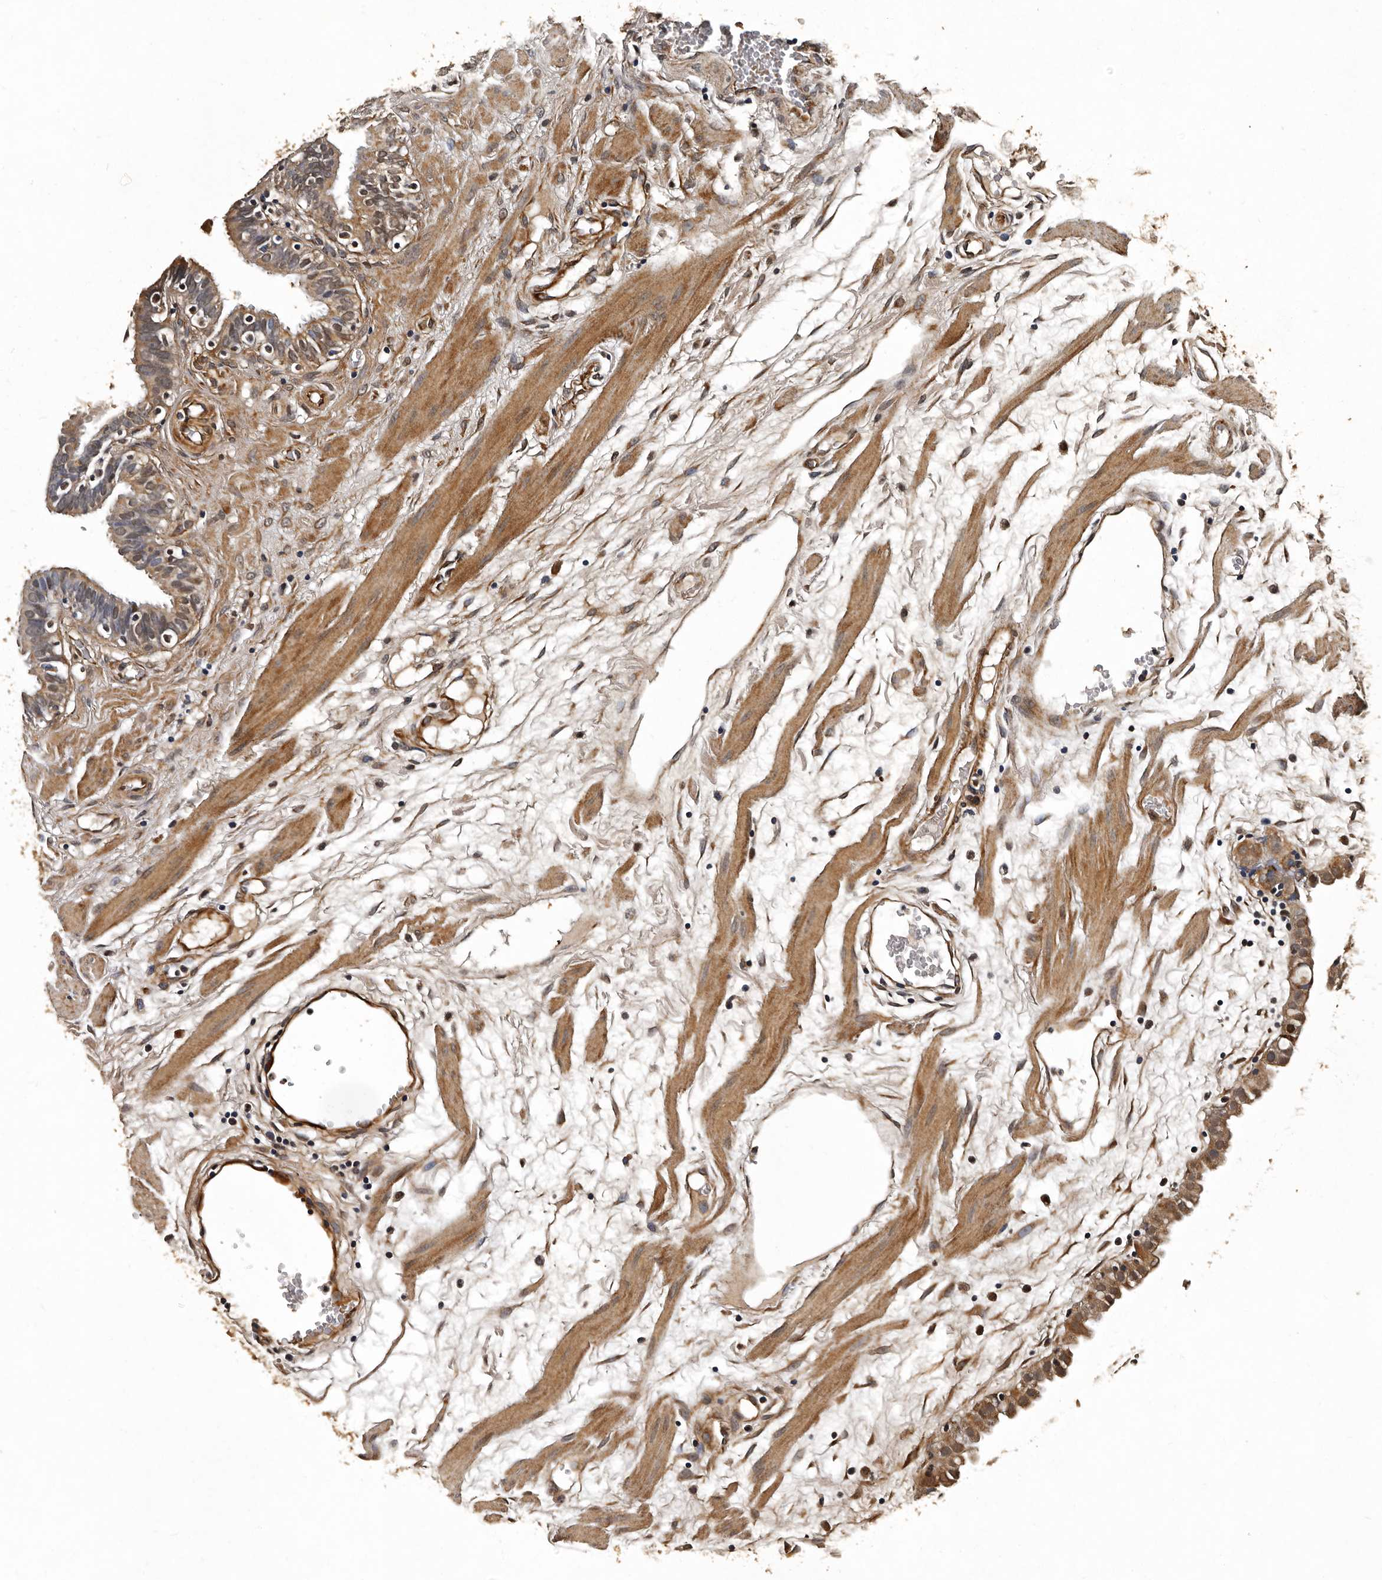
{"staining": {"intensity": "moderate", "quantity": ">75%", "location": "cytoplasmic/membranous,nuclear"}, "tissue": "fallopian tube", "cell_type": "Glandular cells", "image_type": "normal", "snomed": [{"axis": "morphology", "description": "Normal tissue, NOS"}, {"axis": "topography", "description": "Fallopian tube"}, {"axis": "topography", "description": "Placenta"}], "caption": "DAB (3,3'-diaminobenzidine) immunohistochemical staining of unremarkable human fallopian tube displays moderate cytoplasmic/membranous,nuclear protein positivity in about >75% of glandular cells.", "gene": "CPNE3", "patient": {"sex": "female", "age": 32}}